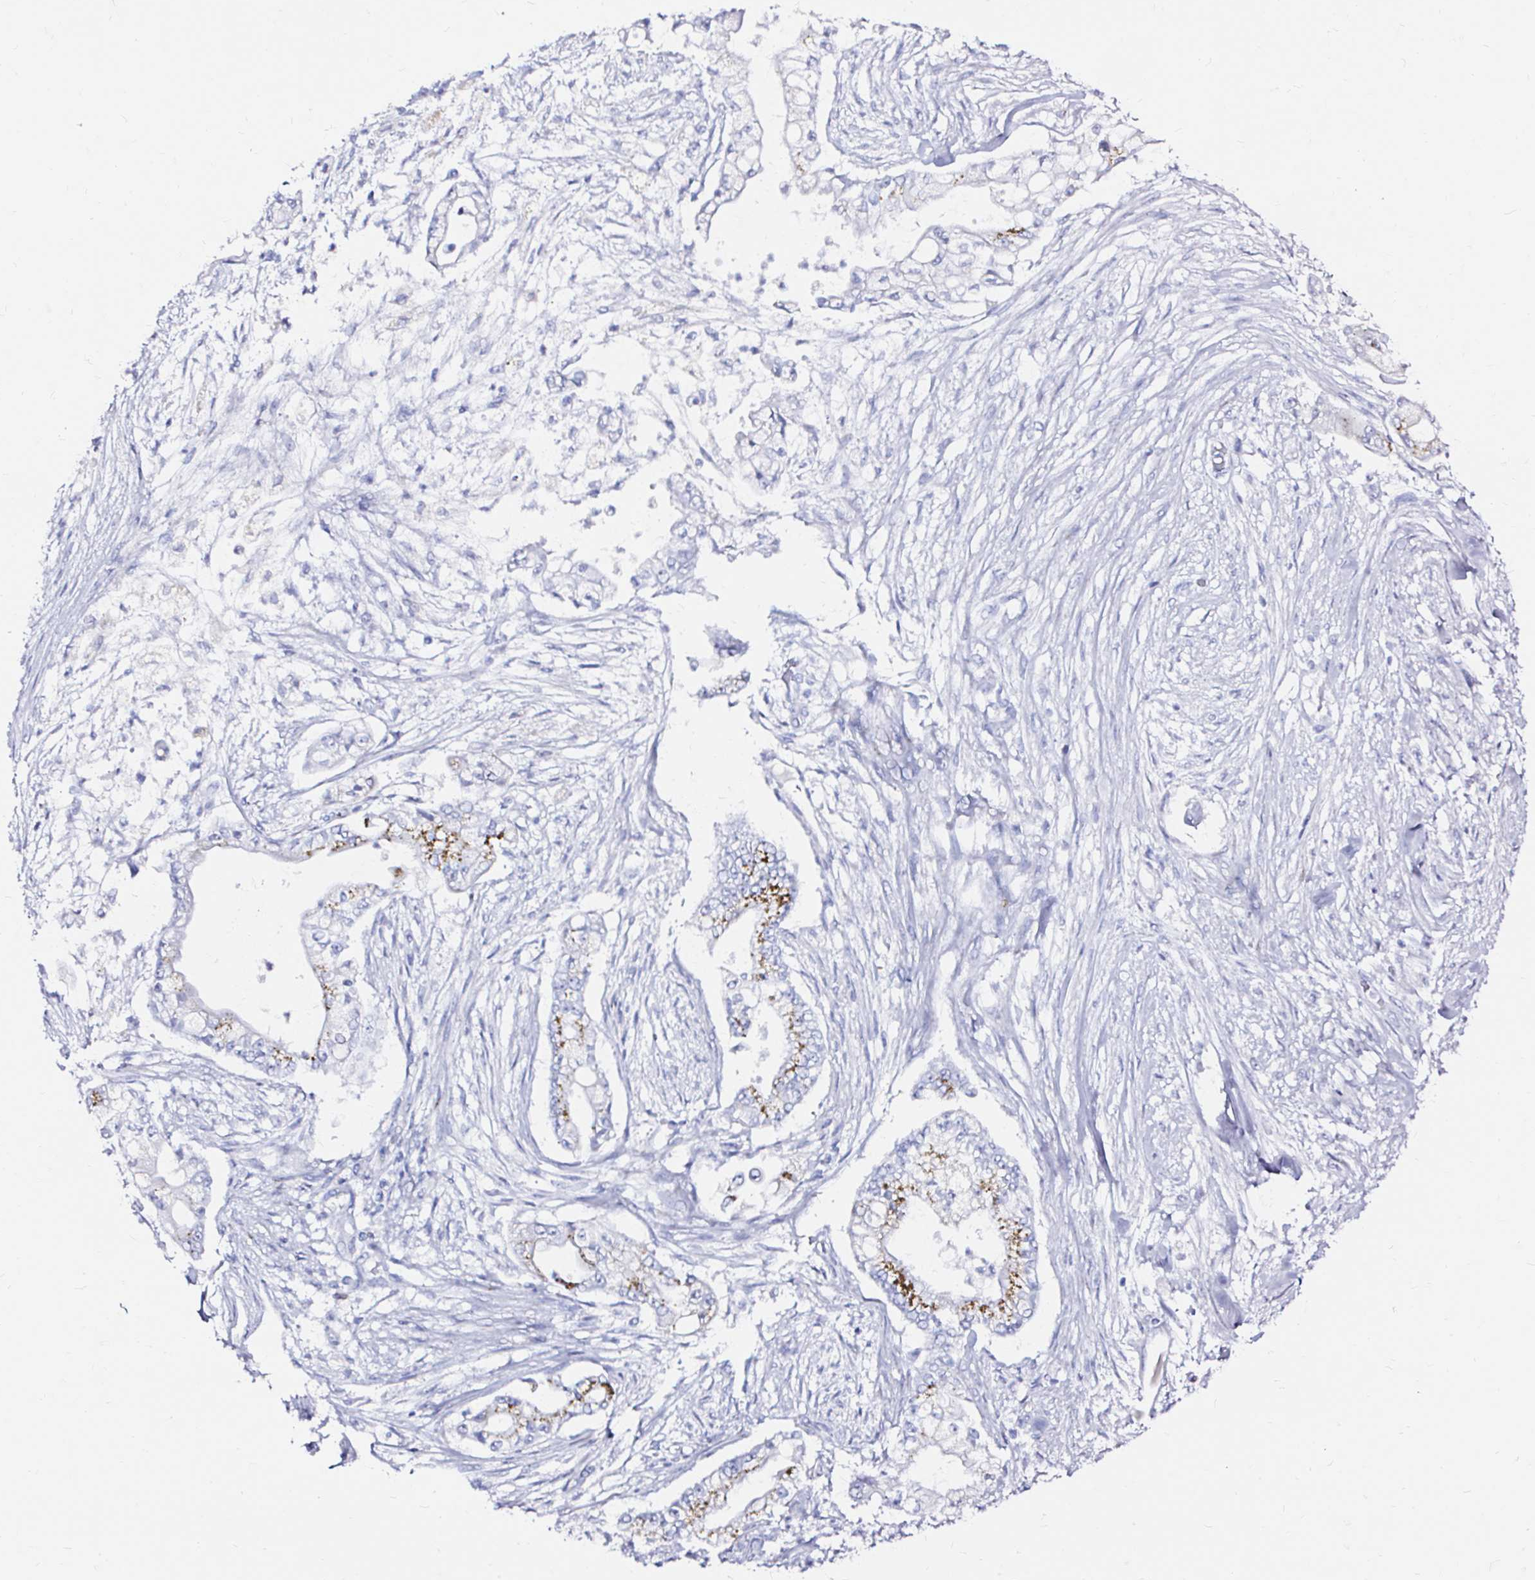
{"staining": {"intensity": "strong", "quantity": "<25%", "location": "cytoplasmic/membranous"}, "tissue": "pancreatic cancer", "cell_type": "Tumor cells", "image_type": "cancer", "snomed": [{"axis": "morphology", "description": "Adenocarcinoma, NOS"}, {"axis": "topography", "description": "Pancreas"}], "caption": "Human adenocarcinoma (pancreatic) stained with a protein marker shows strong staining in tumor cells.", "gene": "ZNF432", "patient": {"sex": "female", "age": 69}}